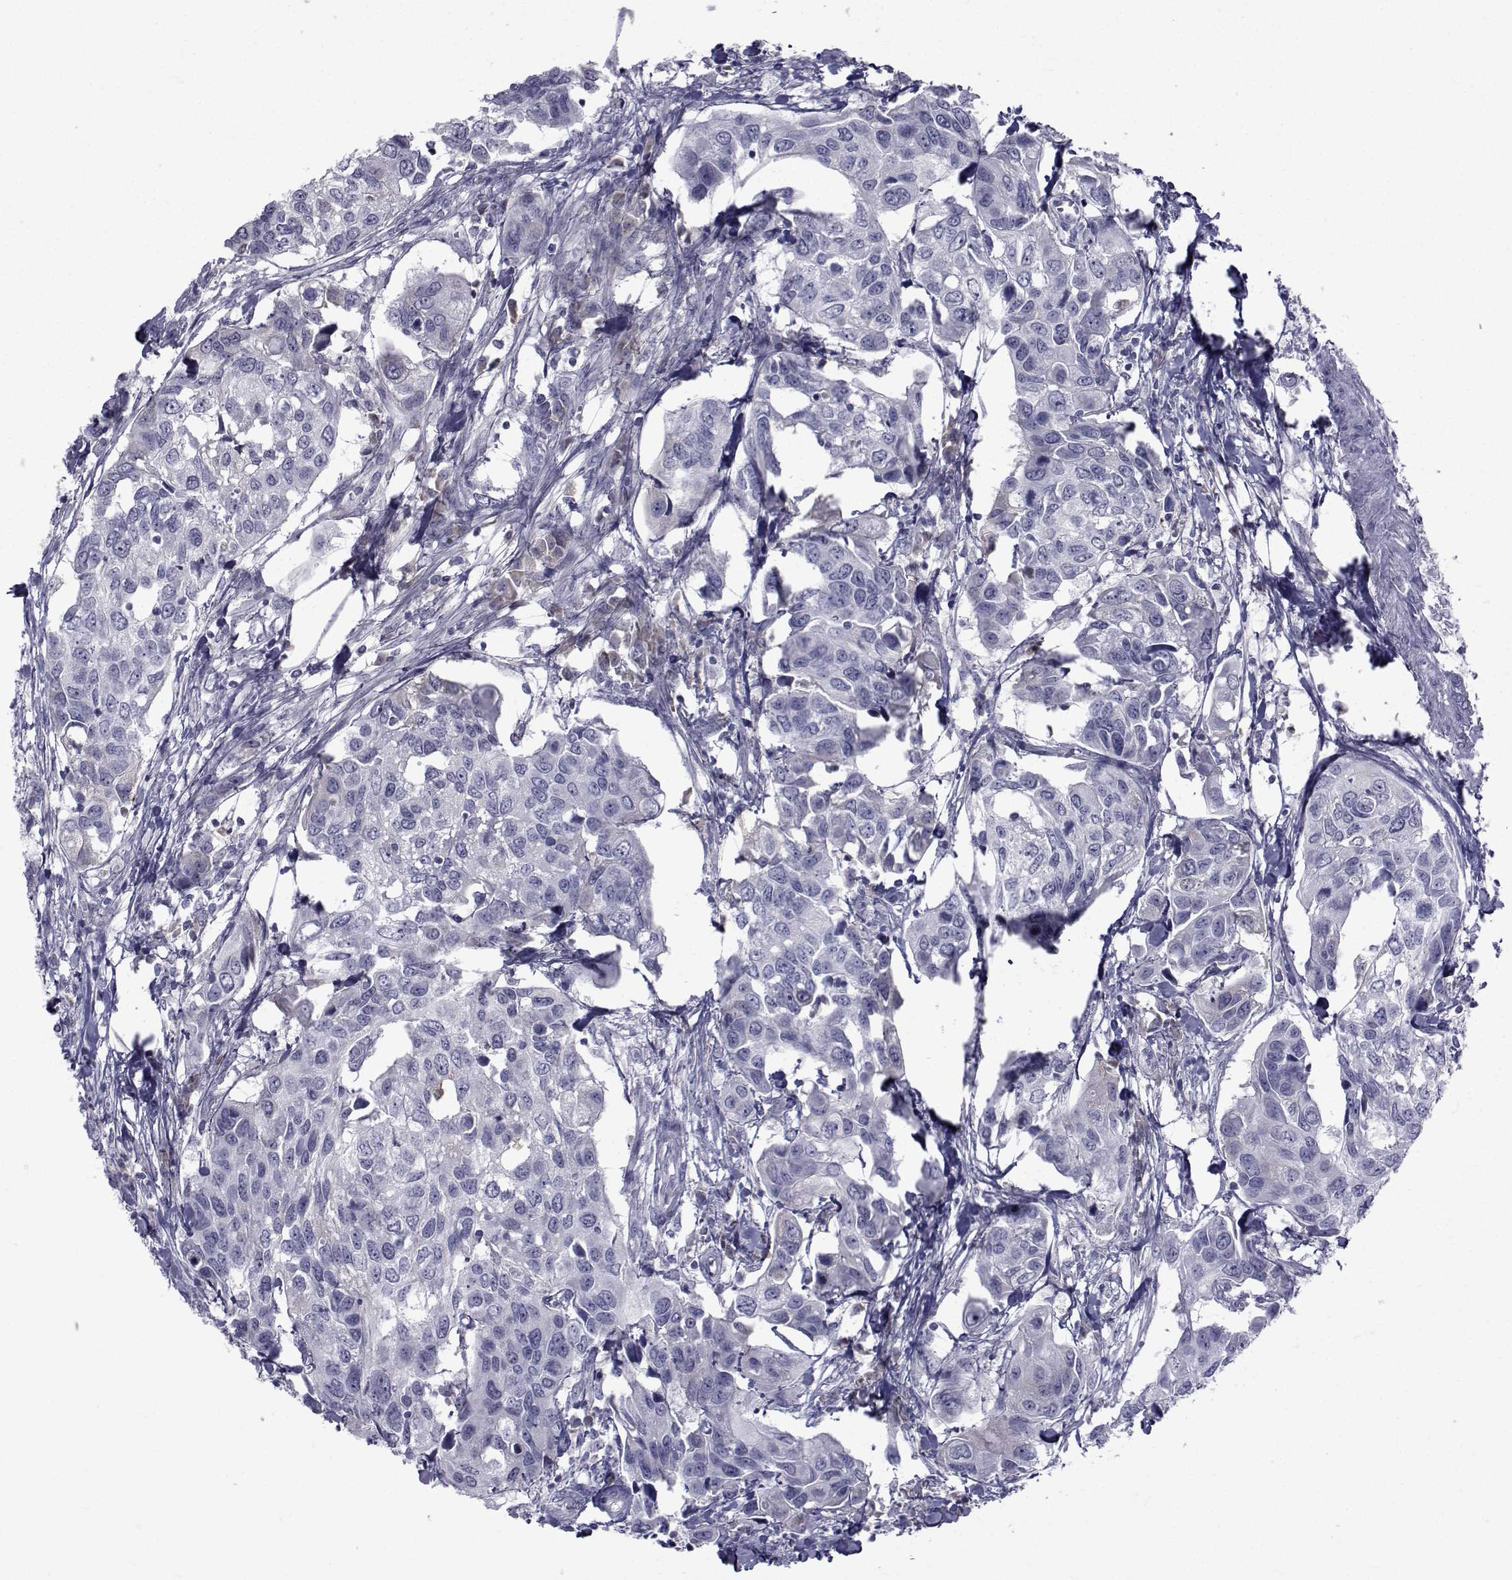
{"staining": {"intensity": "negative", "quantity": "none", "location": "none"}, "tissue": "urothelial cancer", "cell_type": "Tumor cells", "image_type": "cancer", "snomed": [{"axis": "morphology", "description": "Urothelial carcinoma, High grade"}, {"axis": "topography", "description": "Urinary bladder"}], "caption": "Immunohistochemistry (IHC) of urothelial carcinoma (high-grade) demonstrates no positivity in tumor cells.", "gene": "PAX2", "patient": {"sex": "male", "age": 60}}